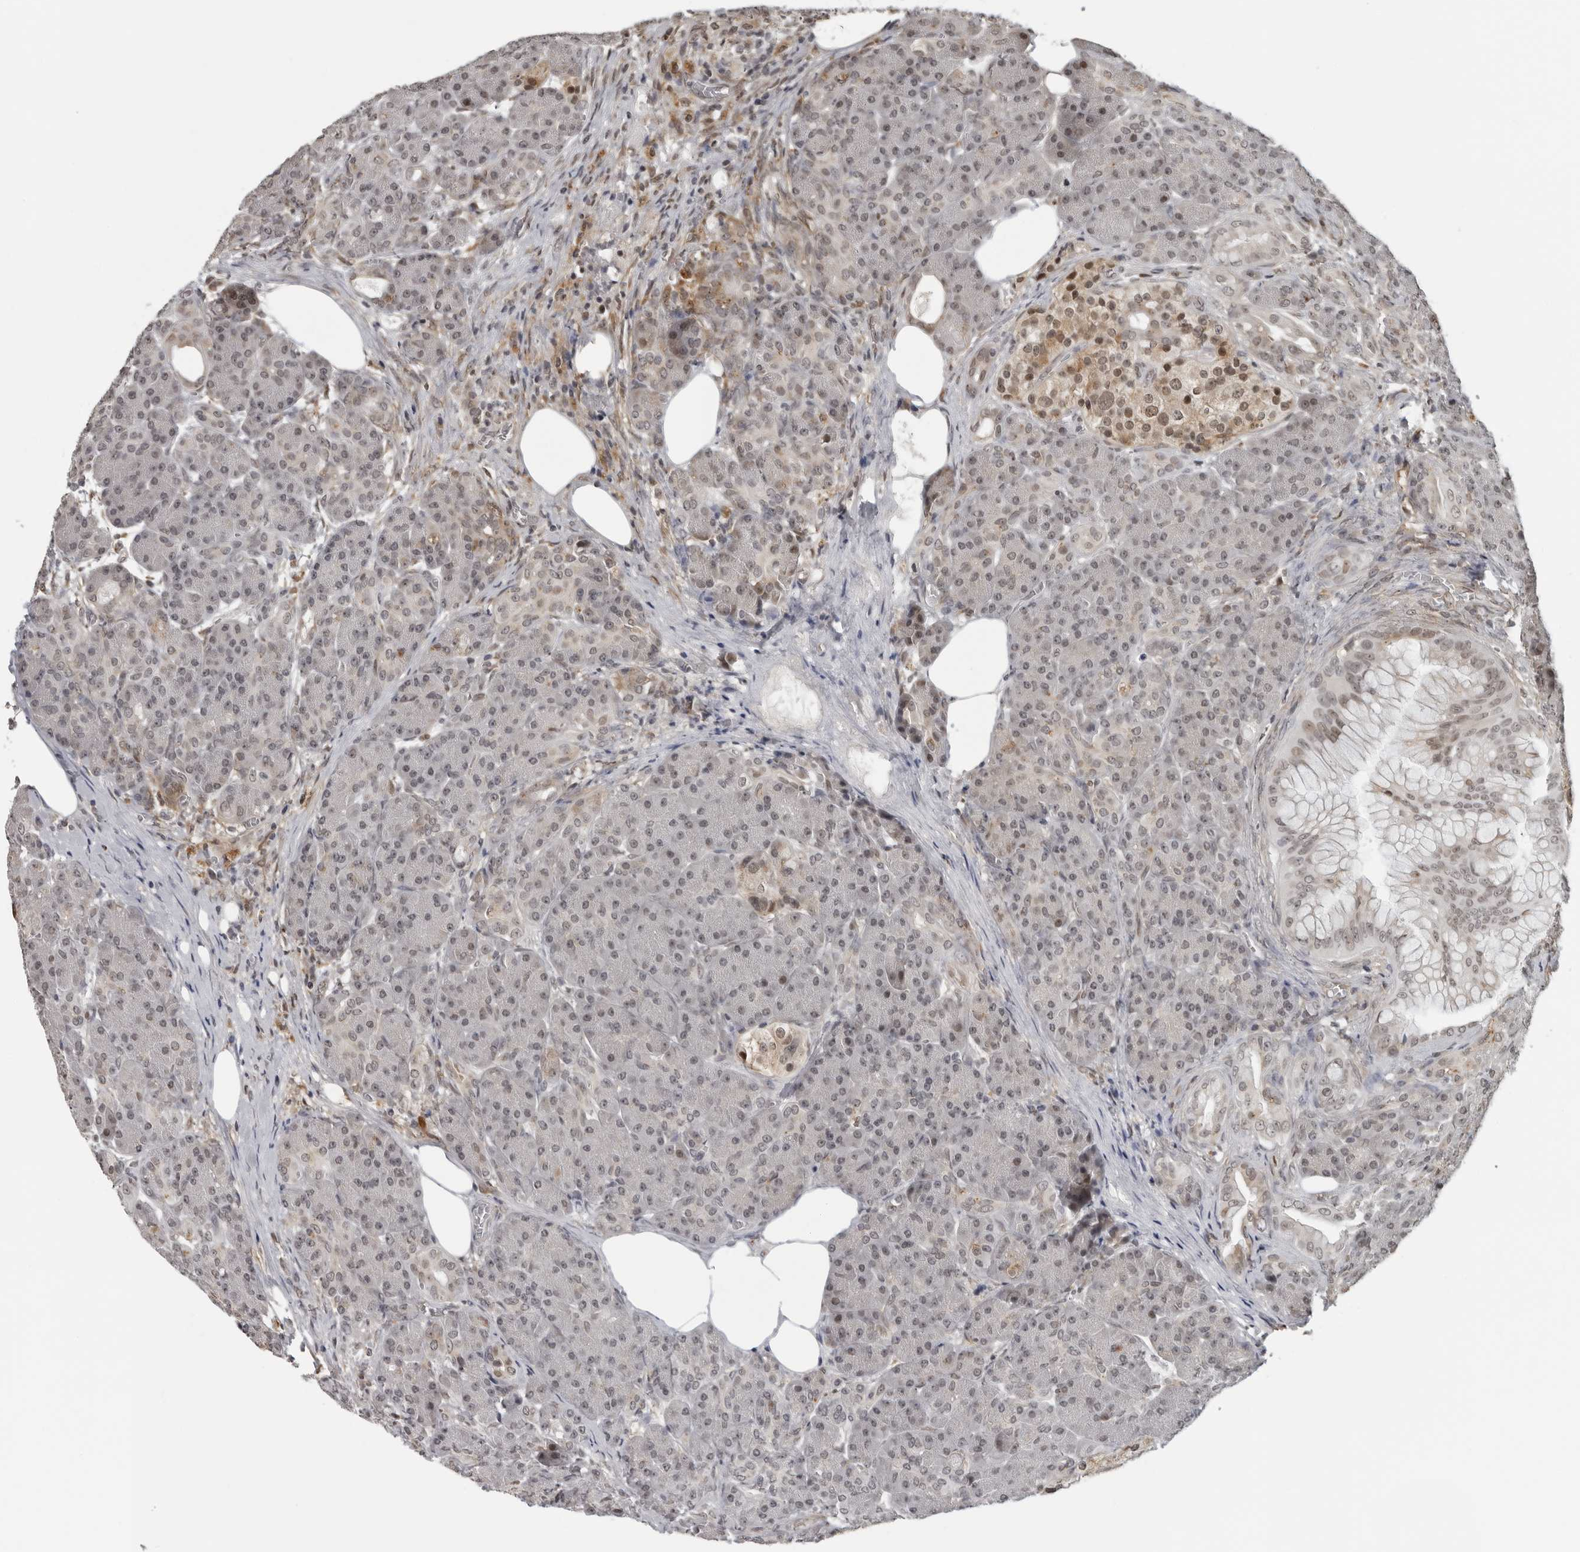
{"staining": {"intensity": "weak", "quantity": "25%-75%", "location": "nuclear"}, "tissue": "pancreas", "cell_type": "Exocrine glandular cells", "image_type": "normal", "snomed": [{"axis": "morphology", "description": "Normal tissue, NOS"}, {"axis": "topography", "description": "Pancreas"}], "caption": "Immunohistochemistry histopathology image of benign human pancreas stained for a protein (brown), which reveals low levels of weak nuclear positivity in approximately 25%-75% of exocrine glandular cells.", "gene": "MAF", "patient": {"sex": "male", "age": 63}}